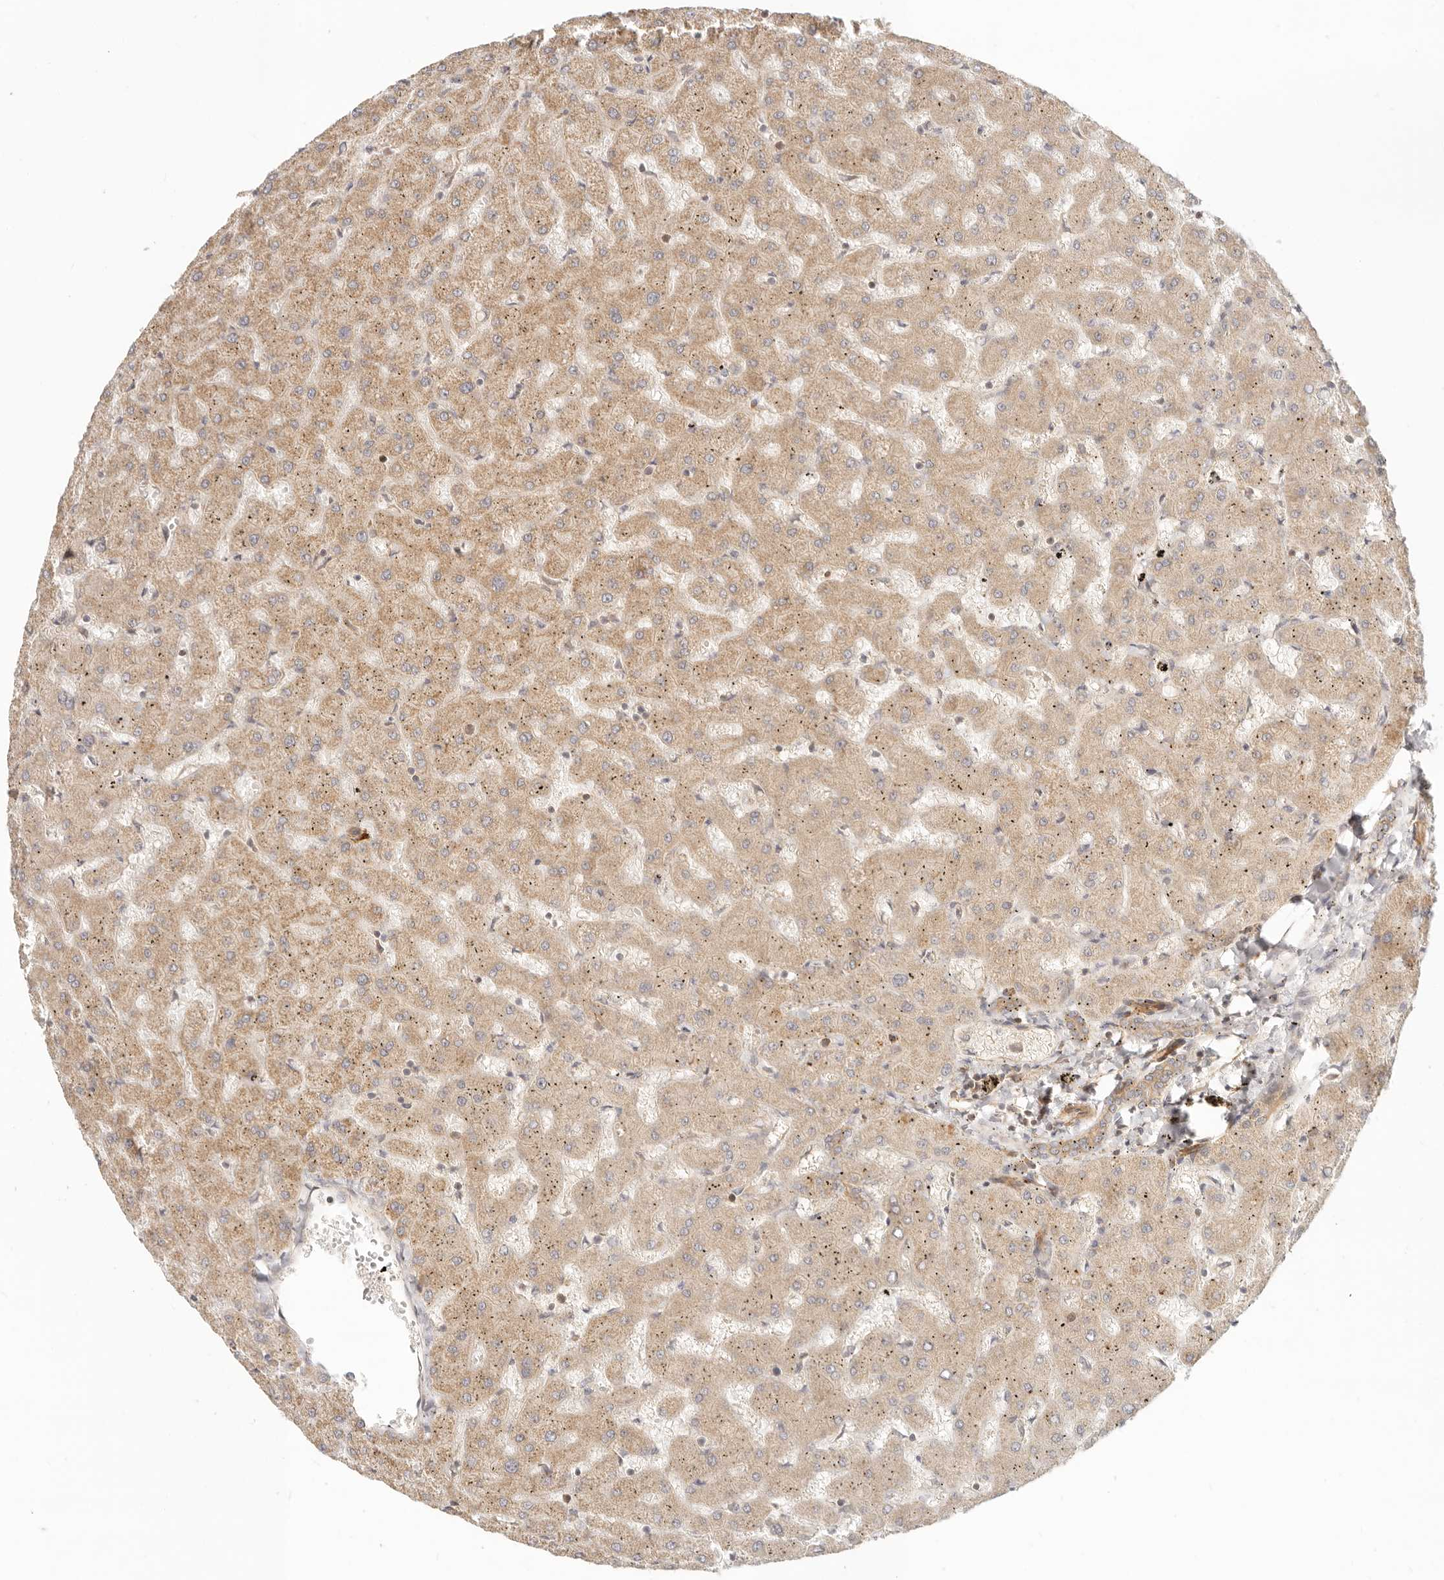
{"staining": {"intensity": "moderate", "quantity": ">75%", "location": "cytoplasmic/membranous"}, "tissue": "liver", "cell_type": "Cholangiocytes", "image_type": "normal", "snomed": [{"axis": "morphology", "description": "Normal tissue, NOS"}, {"axis": "topography", "description": "Liver"}], "caption": "Cholangiocytes reveal medium levels of moderate cytoplasmic/membranous expression in about >75% of cells in unremarkable liver. (Stains: DAB (3,3'-diaminobenzidine) in brown, nuclei in blue, Microscopy: brightfield microscopy at high magnification).", "gene": "UFSP1", "patient": {"sex": "female", "age": 63}}